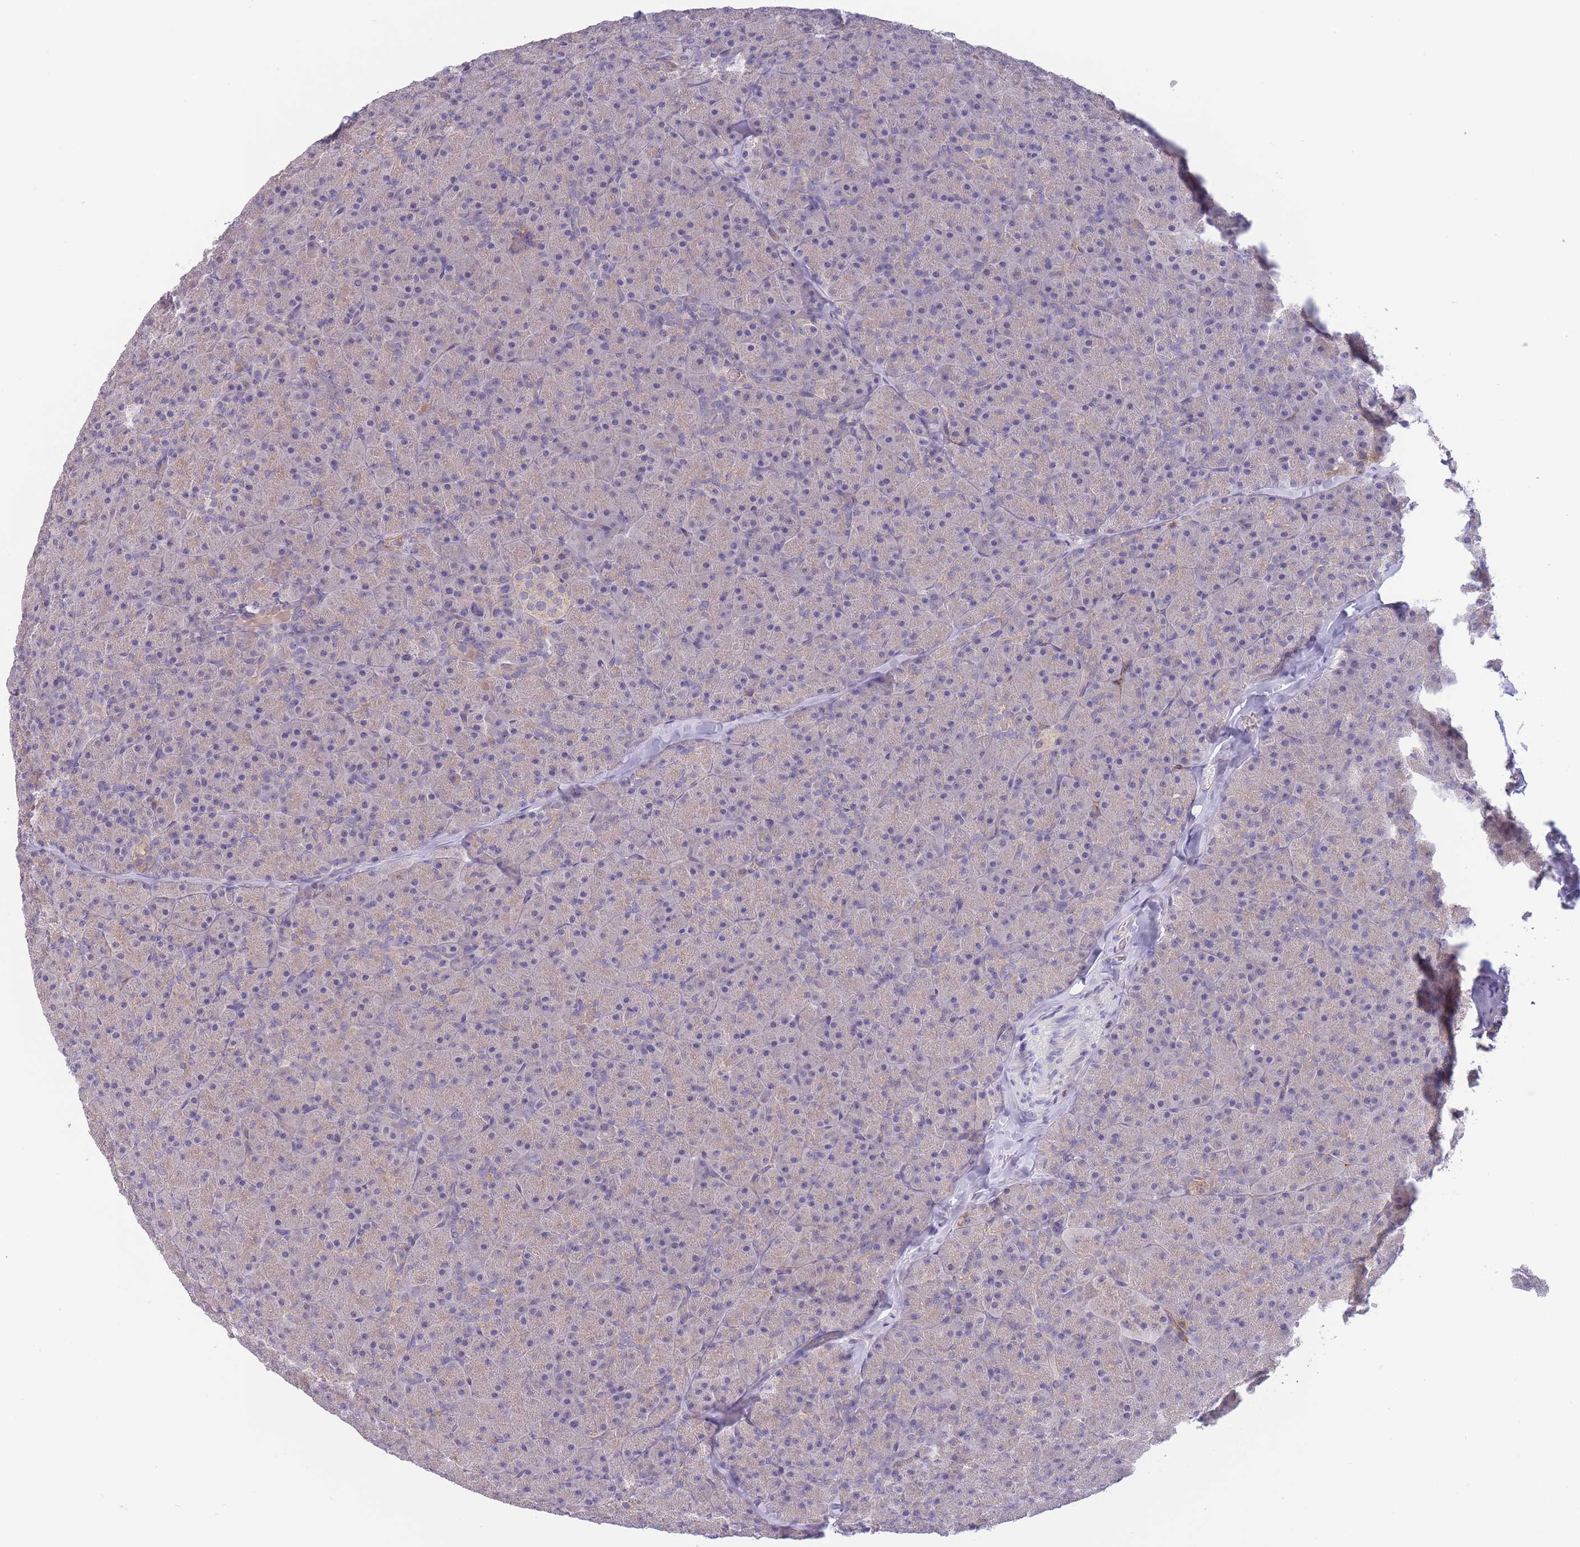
{"staining": {"intensity": "negative", "quantity": "none", "location": "none"}, "tissue": "pancreas", "cell_type": "Exocrine glandular cells", "image_type": "normal", "snomed": [{"axis": "morphology", "description": "Normal tissue, NOS"}, {"axis": "topography", "description": "Pancreas"}], "caption": "IHC image of unremarkable pancreas: pancreas stained with DAB (3,3'-diaminobenzidine) displays no significant protein expression in exocrine glandular cells.", "gene": "NDUFAF5", "patient": {"sex": "male", "age": 36}}